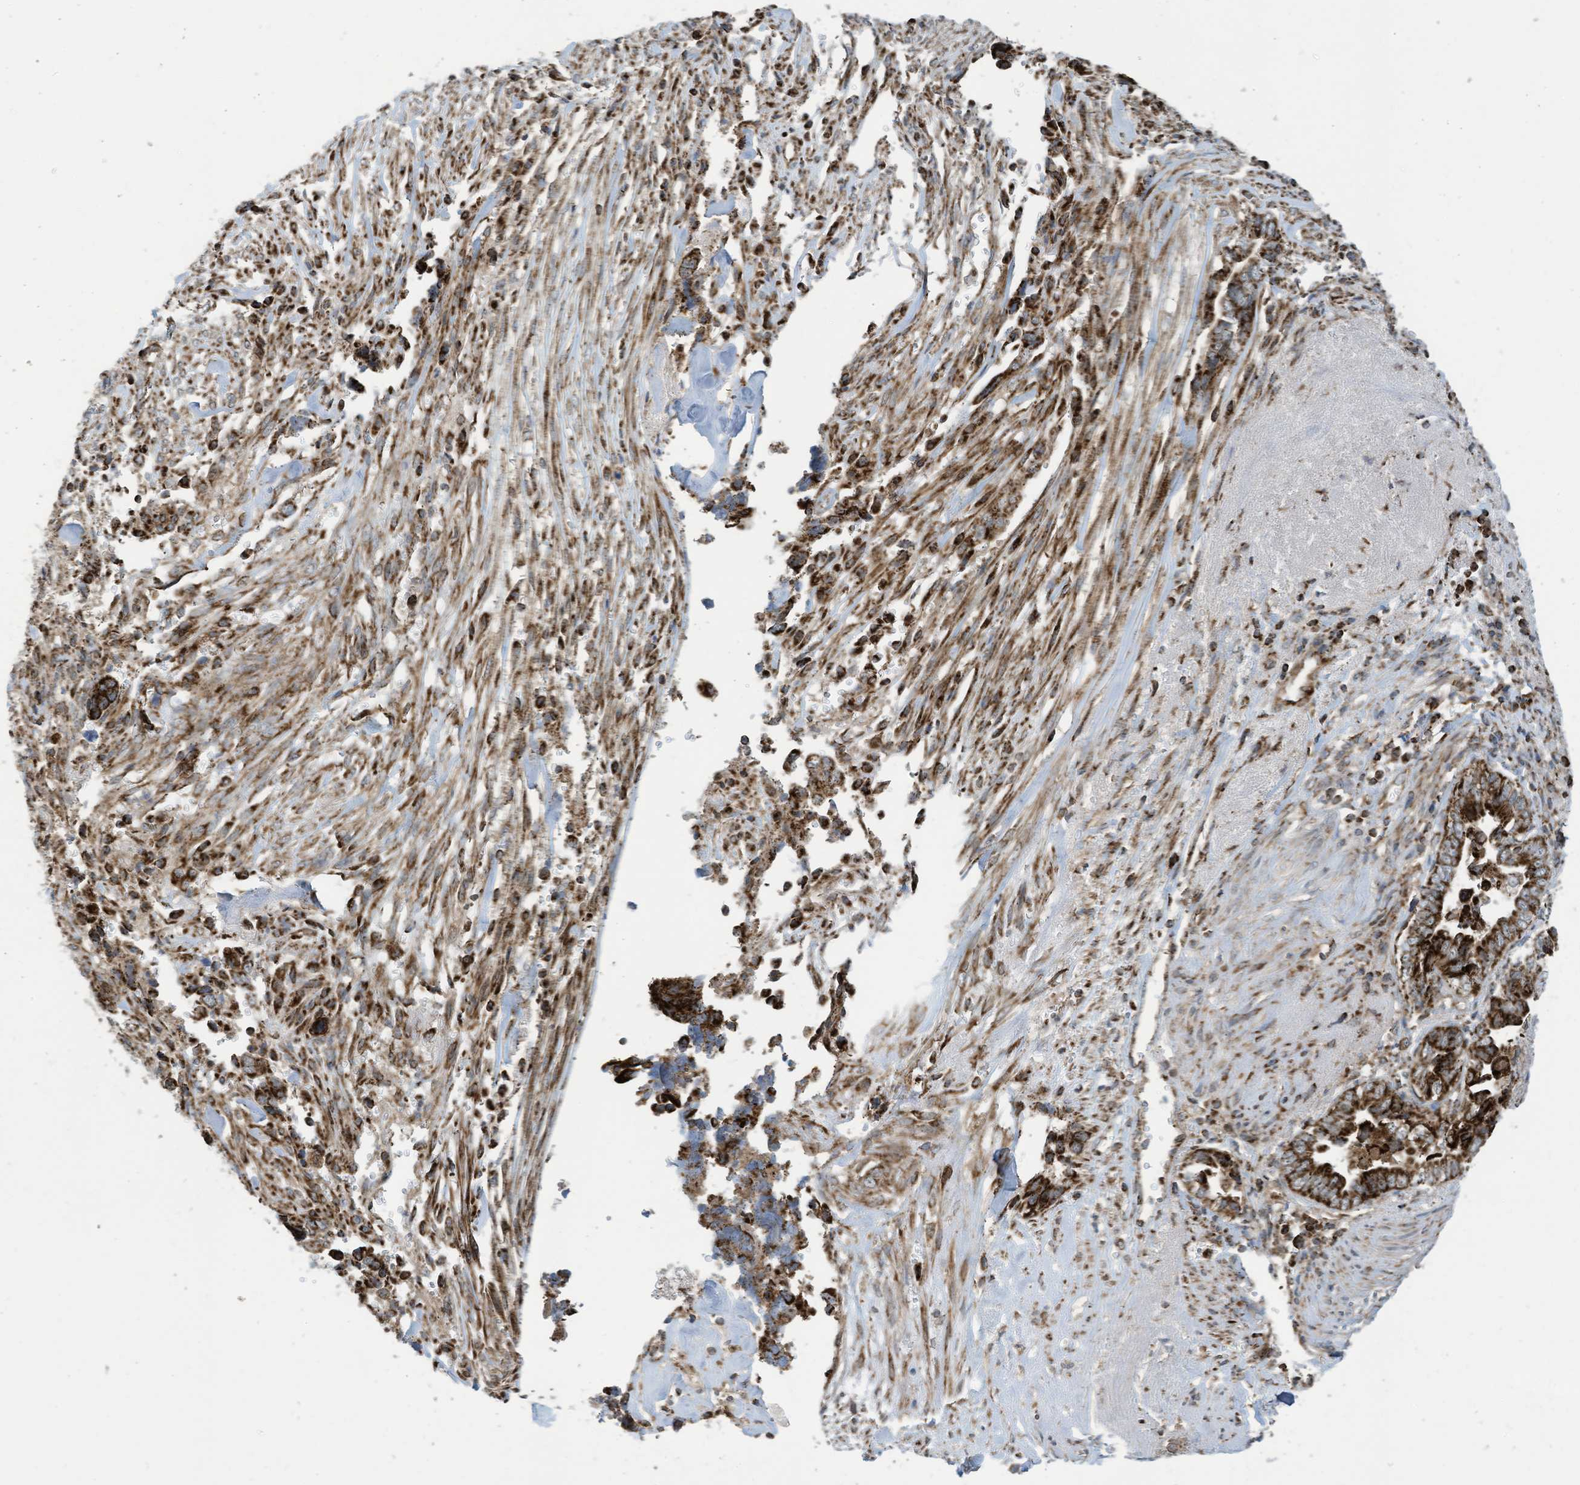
{"staining": {"intensity": "strong", "quantity": "25%-75%", "location": "cytoplasmic/membranous"}, "tissue": "liver cancer", "cell_type": "Tumor cells", "image_type": "cancer", "snomed": [{"axis": "morphology", "description": "Cholangiocarcinoma"}, {"axis": "topography", "description": "Liver"}], "caption": "Immunohistochemical staining of human liver cancer shows high levels of strong cytoplasmic/membranous positivity in about 25%-75% of tumor cells.", "gene": "COX10", "patient": {"sex": "female", "age": 79}}